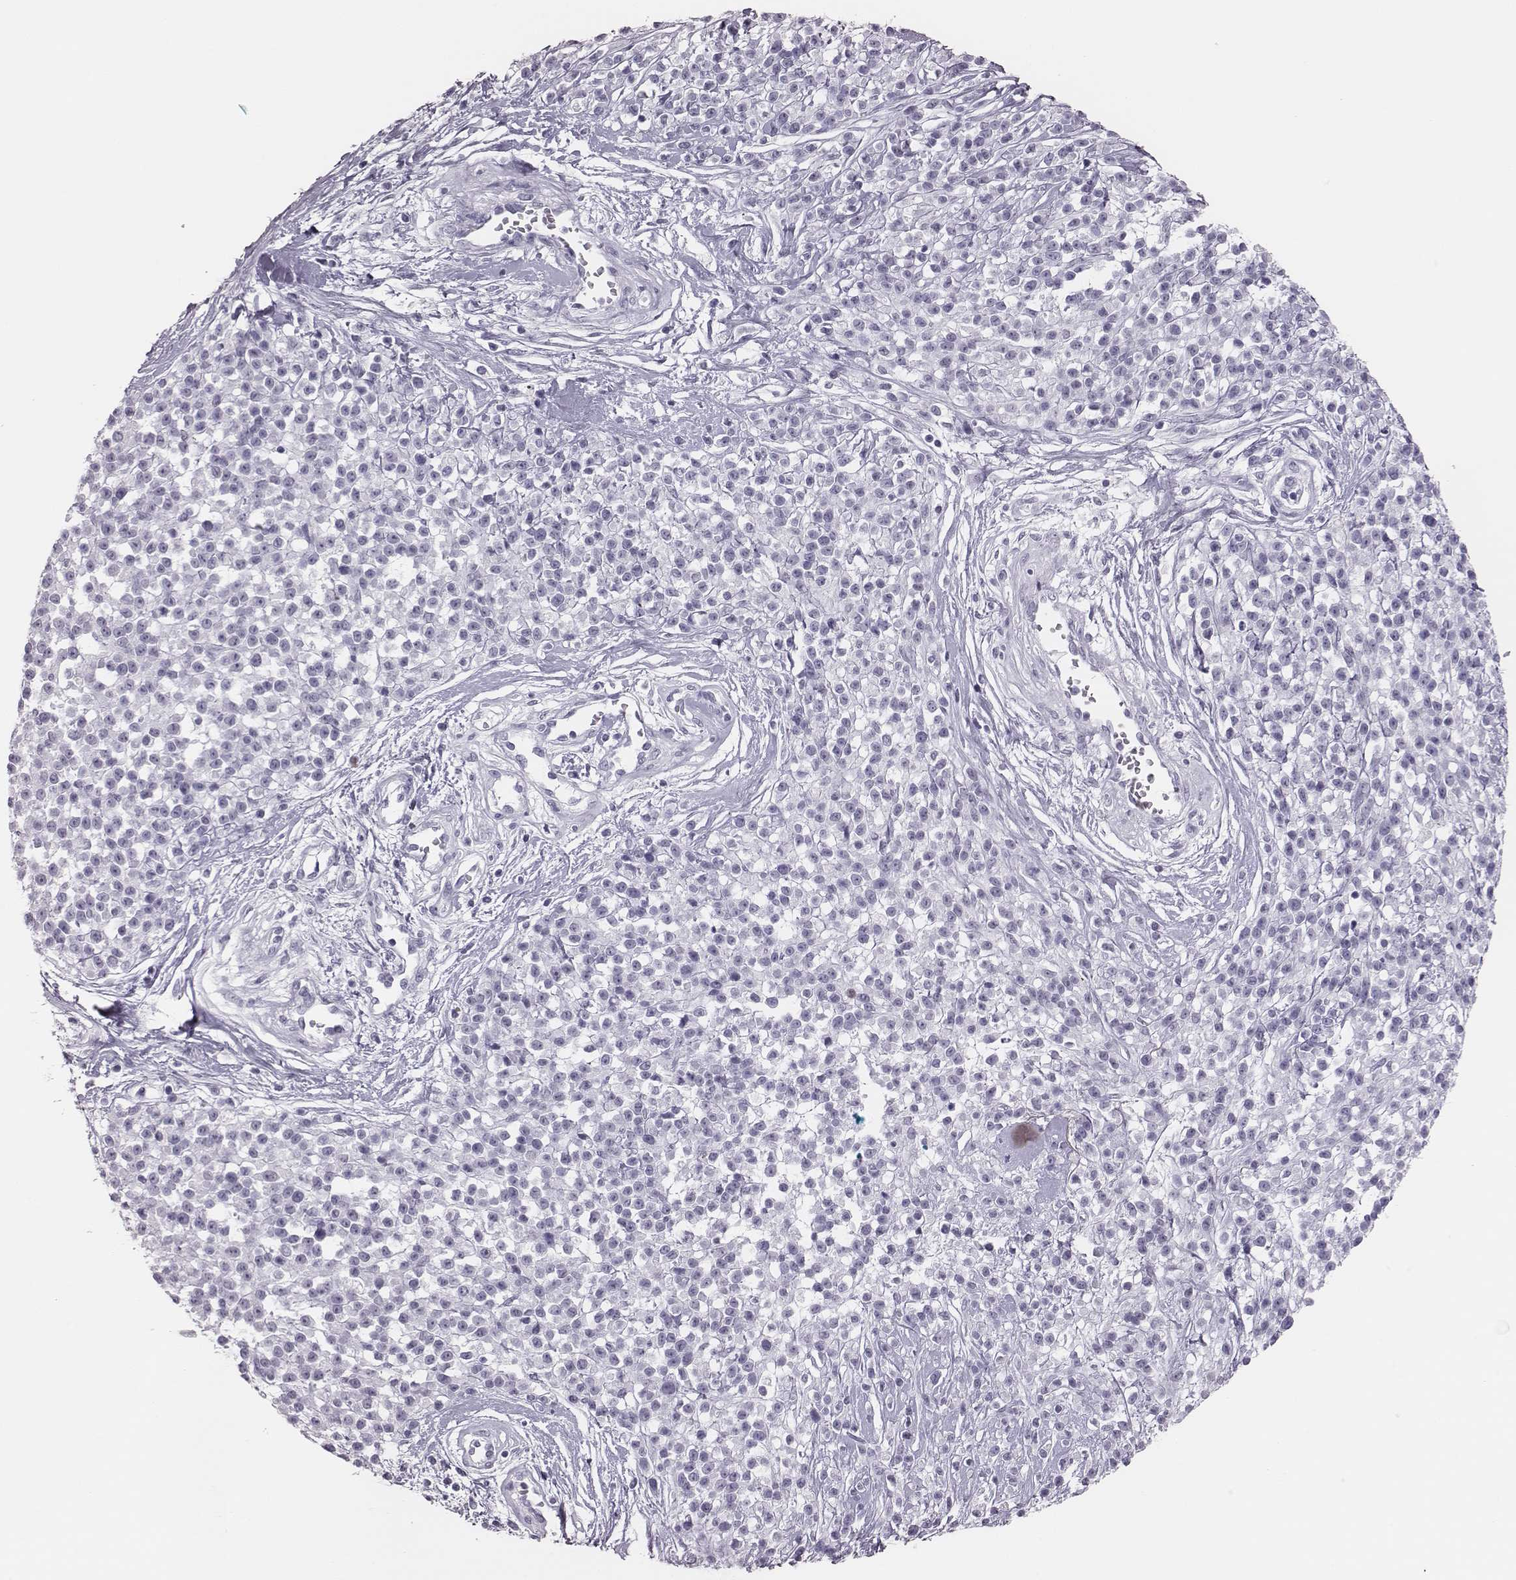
{"staining": {"intensity": "negative", "quantity": "none", "location": "none"}, "tissue": "melanoma", "cell_type": "Tumor cells", "image_type": "cancer", "snomed": [{"axis": "morphology", "description": "Malignant melanoma, NOS"}, {"axis": "topography", "description": "Skin"}, {"axis": "topography", "description": "Skin of trunk"}], "caption": "Immunohistochemistry (IHC) image of neoplastic tissue: melanoma stained with DAB (3,3'-diaminobenzidine) displays no significant protein positivity in tumor cells.", "gene": "H1-6", "patient": {"sex": "male", "age": 74}}